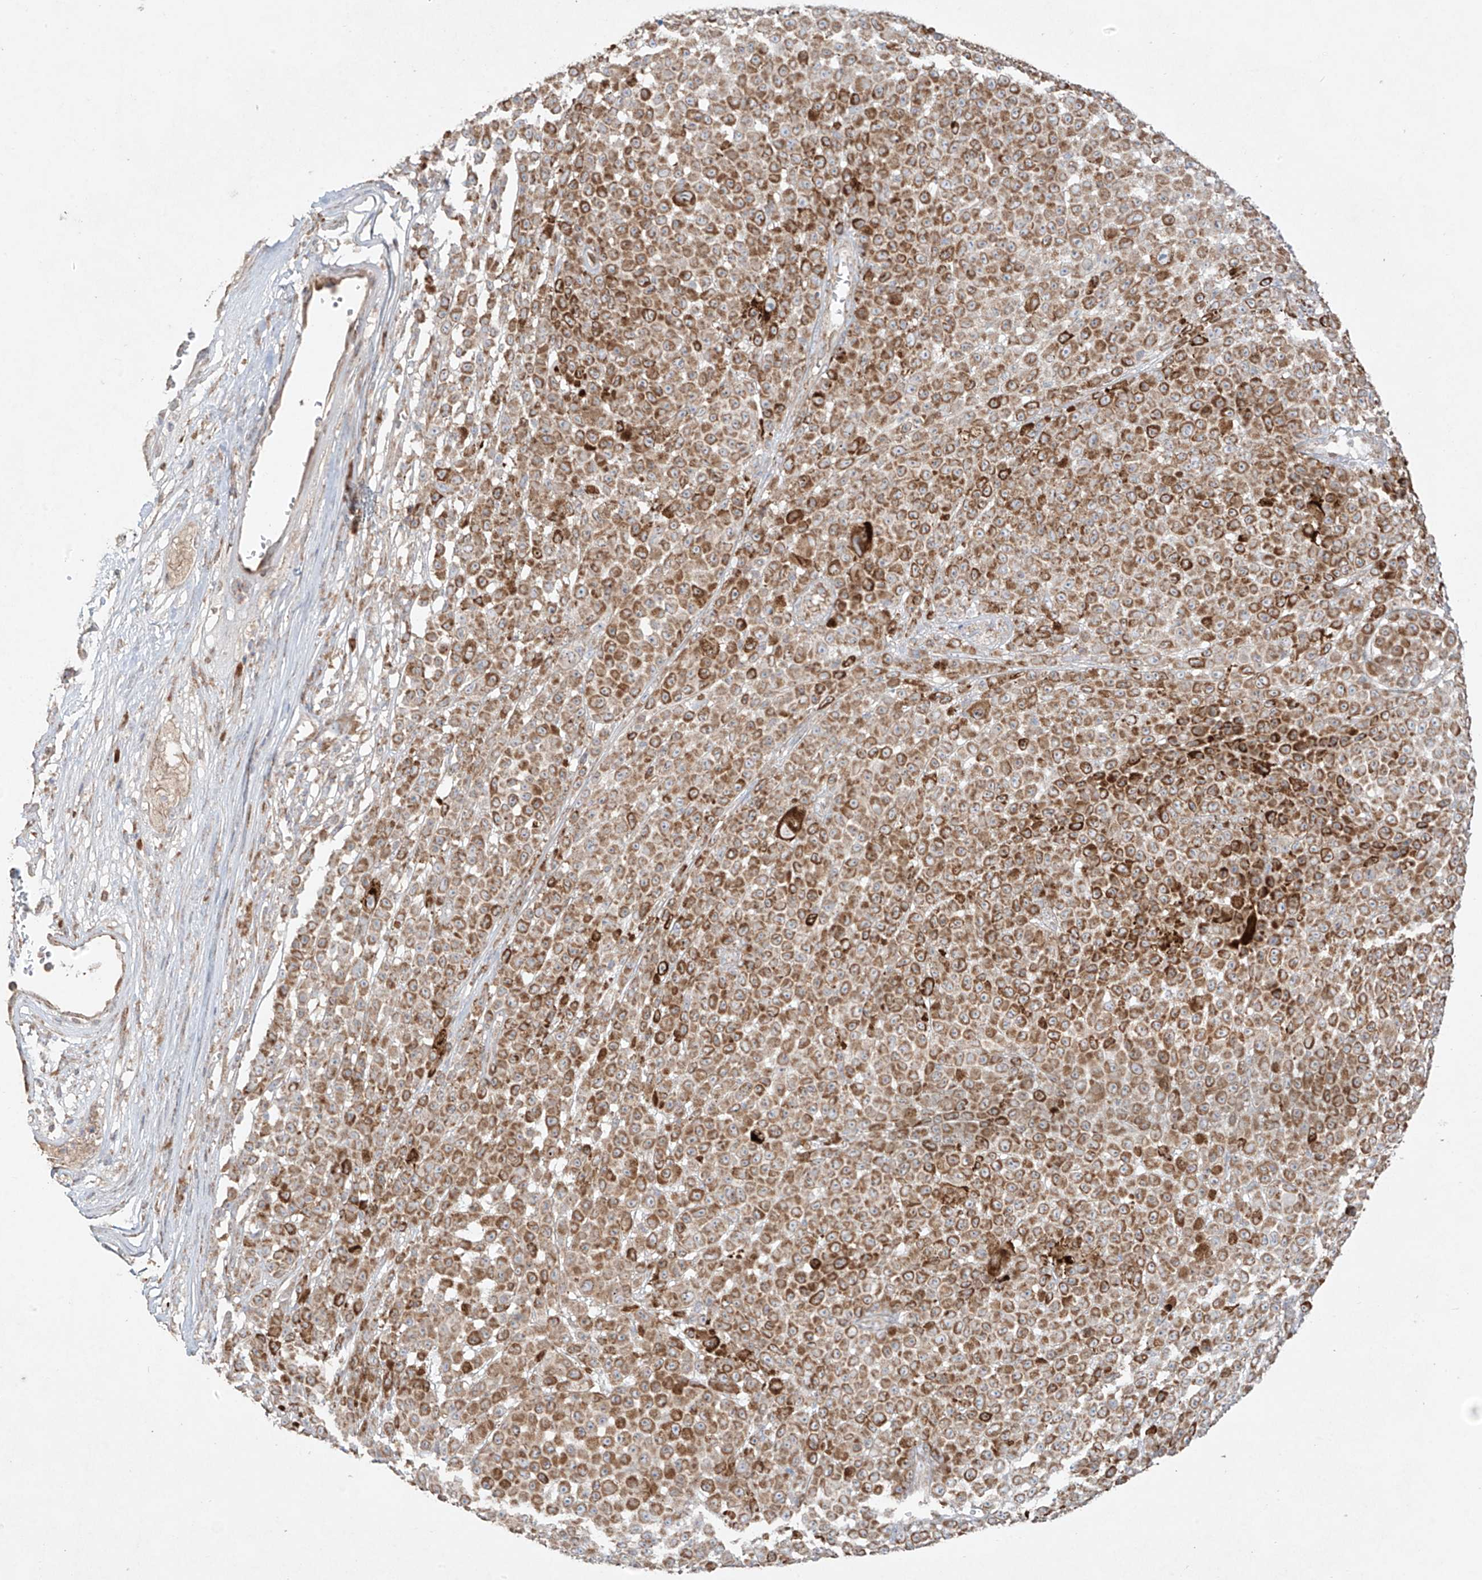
{"staining": {"intensity": "strong", "quantity": ">75%", "location": "cytoplasmic/membranous"}, "tissue": "melanoma", "cell_type": "Tumor cells", "image_type": "cancer", "snomed": [{"axis": "morphology", "description": "Malignant melanoma, NOS"}, {"axis": "topography", "description": "Skin"}], "caption": "Malignant melanoma stained with IHC exhibits strong cytoplasmic/membranous expression in approximately >75% of tumor cells.", "gene": "COLGALT2", "patient": {"sex": "female", "age": 94}}